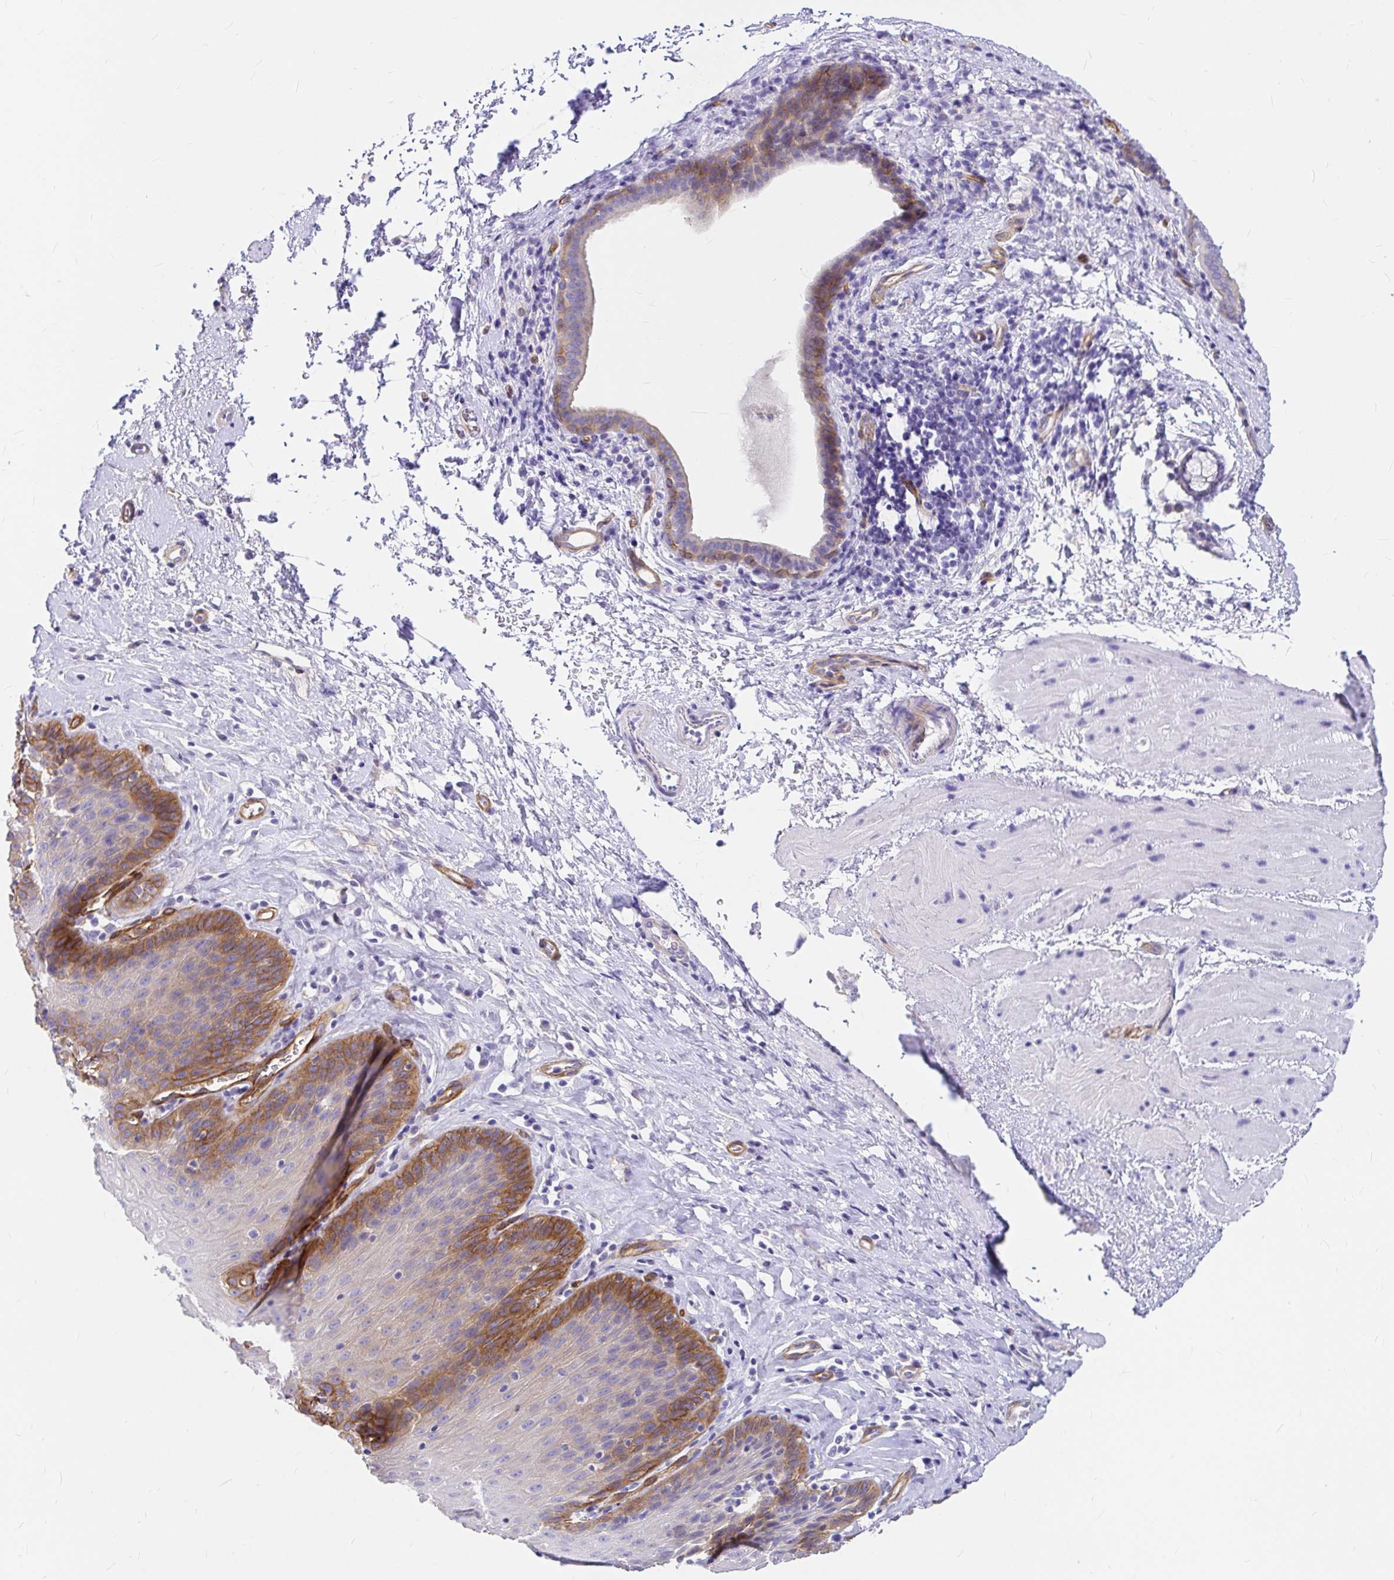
{"staining": {"intensity": "moderate", "quantity": "25%-75%", "location": "cytoplasmic/membranous"}, "tissue": "esophagus", "cell_type": "Squamous epithelial cells", "image_type": "normal", "snomed": [{"axis": "morphology", "description": "Normal tissue, NOS"}, {"axis": "topography", "description": "Esophagus"}], "caption": "This histopathology image reveals immunohistochemistry staining of unremarkable human esophagus, with medium moderate cytoplasmic/membranous expression in approximately 25%-75% of squamous epithelial cells.", "gene": "MYO1B", "patient": {"sex": "female", "age": 61}}